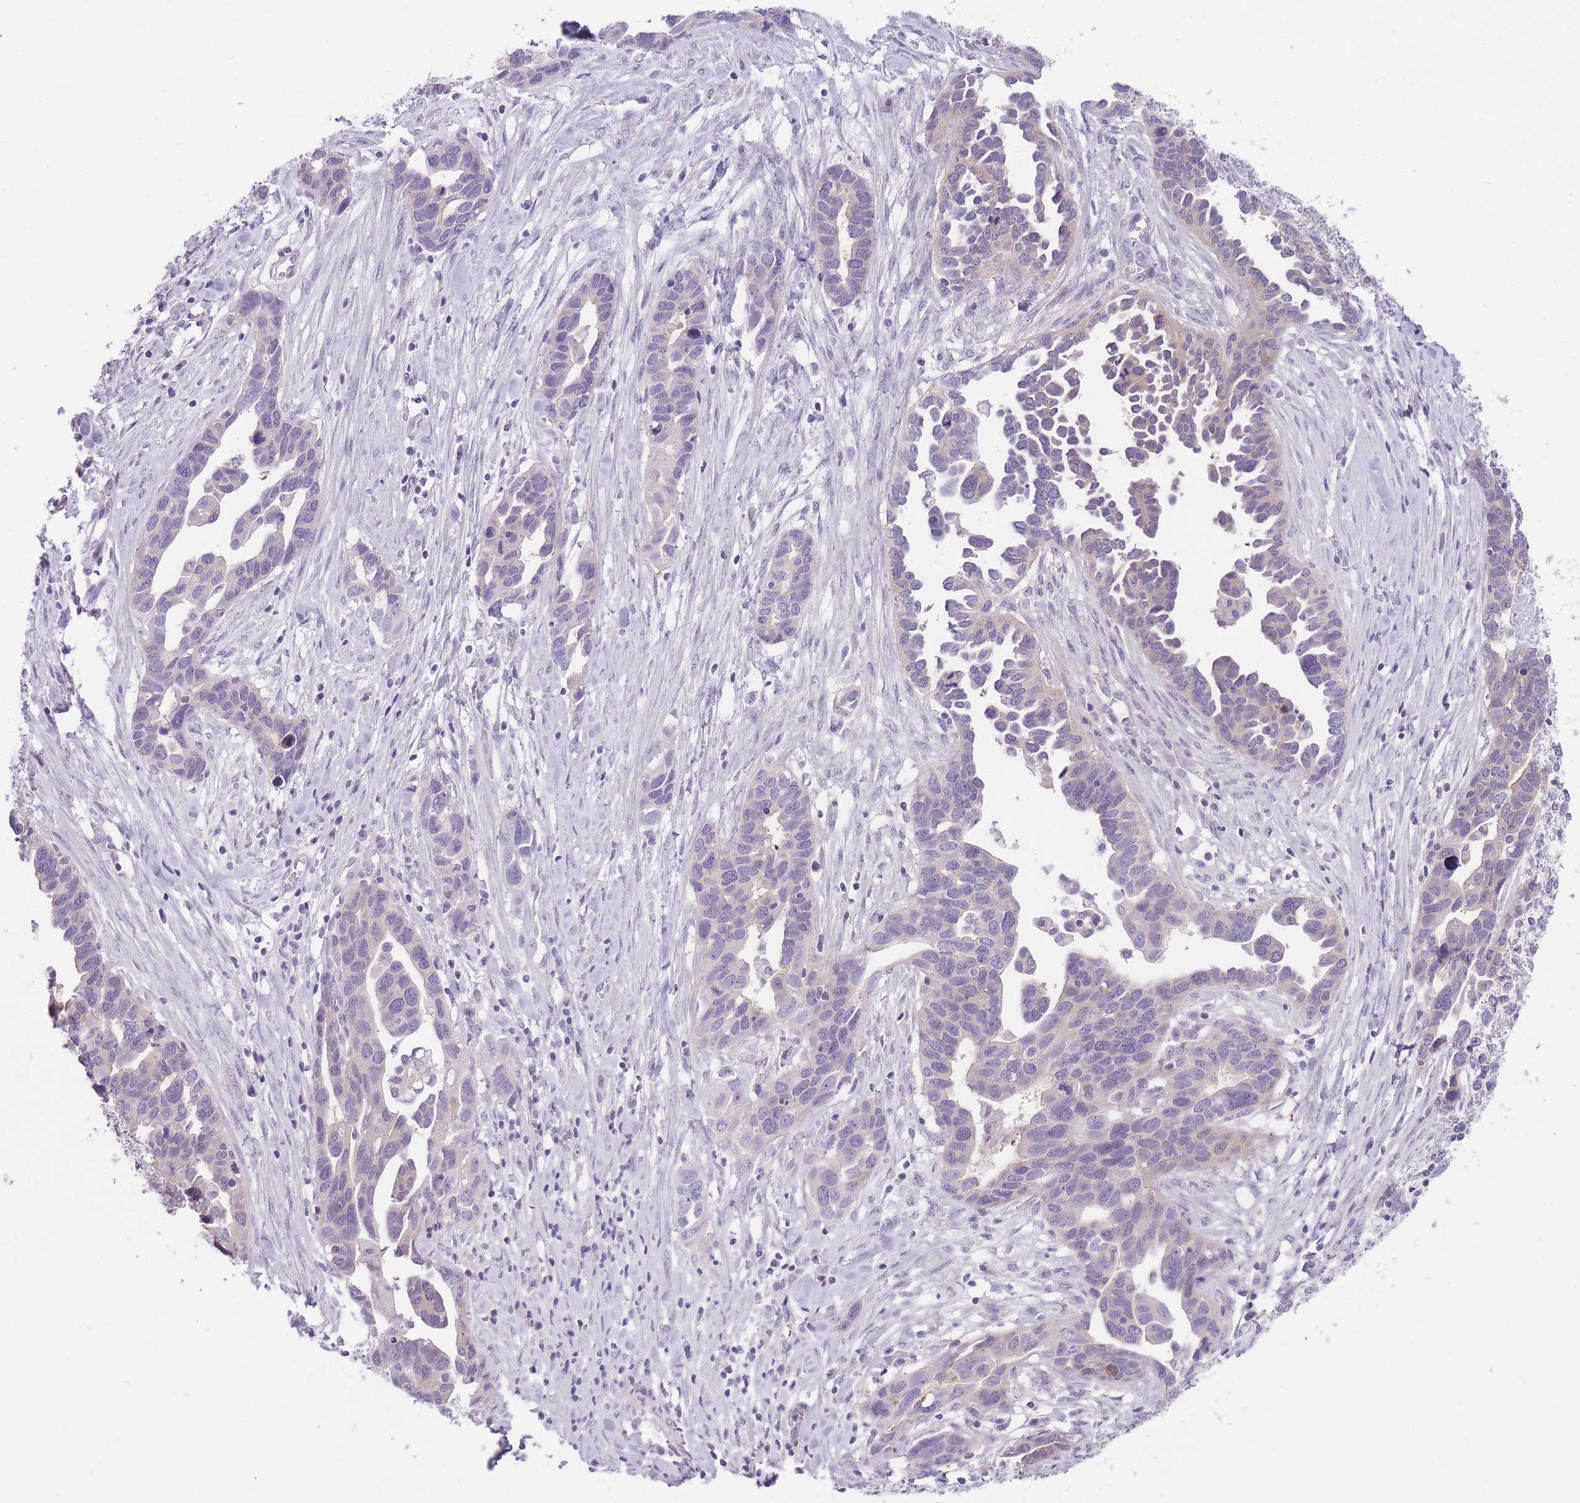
{"staining": {"intensity": "negative", "quantity": "none", "location": "none"}, "tissue": "ovarian cancer", "cell_type": "Tumor cells", "image_type": "cancer", "snomed": [{"axis": "morphology", "description": "Cystadenocarcinoma, serous, NOS"}, {"axis": "topography", "description": "Ovary"}], "caption": "Image shows no significant protein expression in tumor cells of ovarian cancer (serous cystadenocarcinoma).", "gene": "OR11H12", "patient": {"sex": "female", "age": 54}}